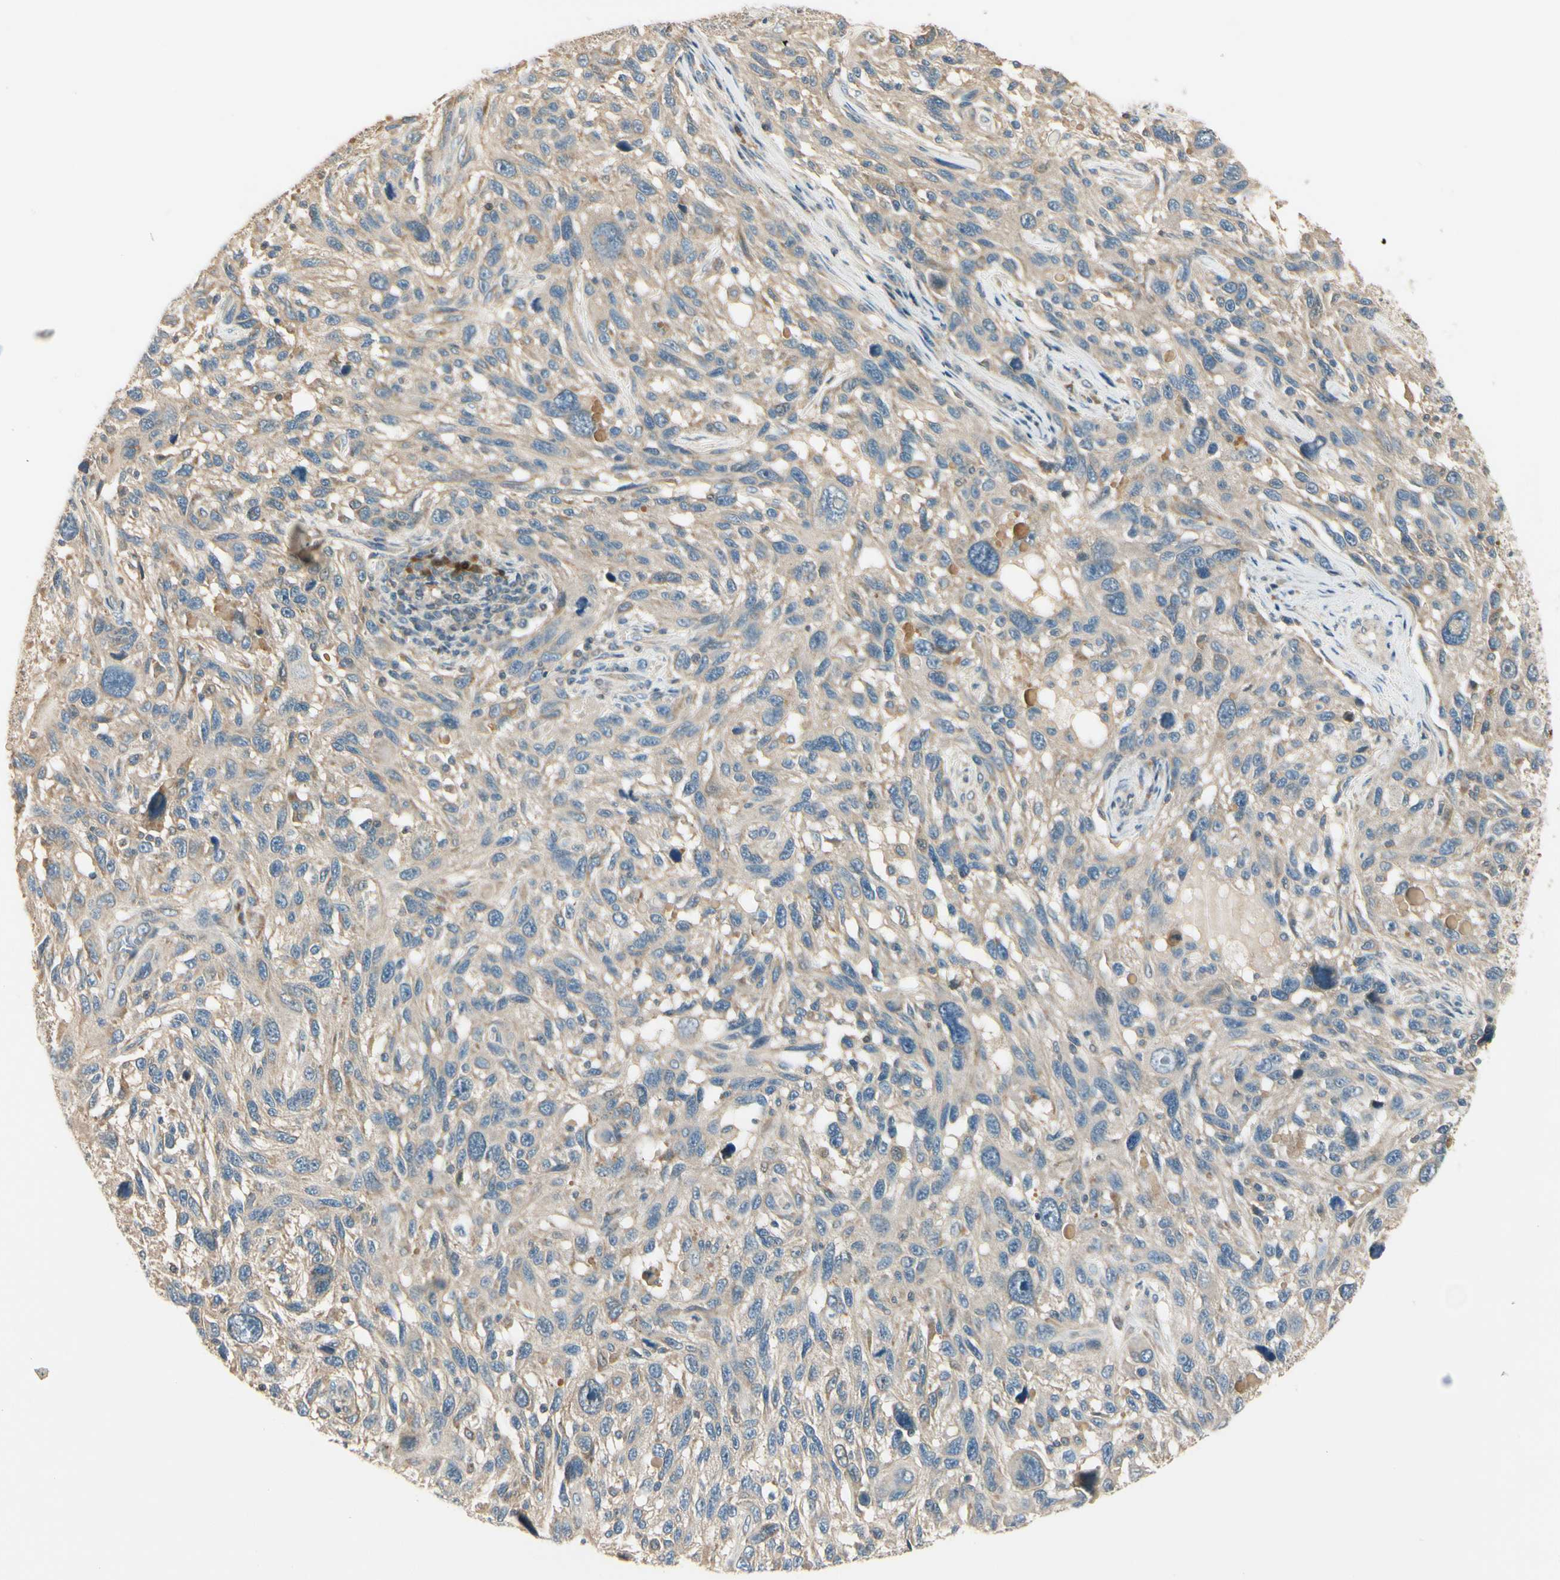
{"staining": {"intensity": "moderate", "quantity": "25%-75%", "location": "cytoplasmic/membranous"}, "tissue": "melanoma", "cell_type": "Tumor cells", "image_type": "cancer", "snomed": [{"axis": "morphology", "description": "Malignant melanoma, NOS"}, {"axis": "topography", "description": "Skin"}], "caption": "This is an image of immunohistochemistry staining of melanoma, which shows moderate positivity in the cytoplasmic/membranous of tumor cells.", "gene": "PLXNA1", "patient": {"sex": "male", "age": 53}}